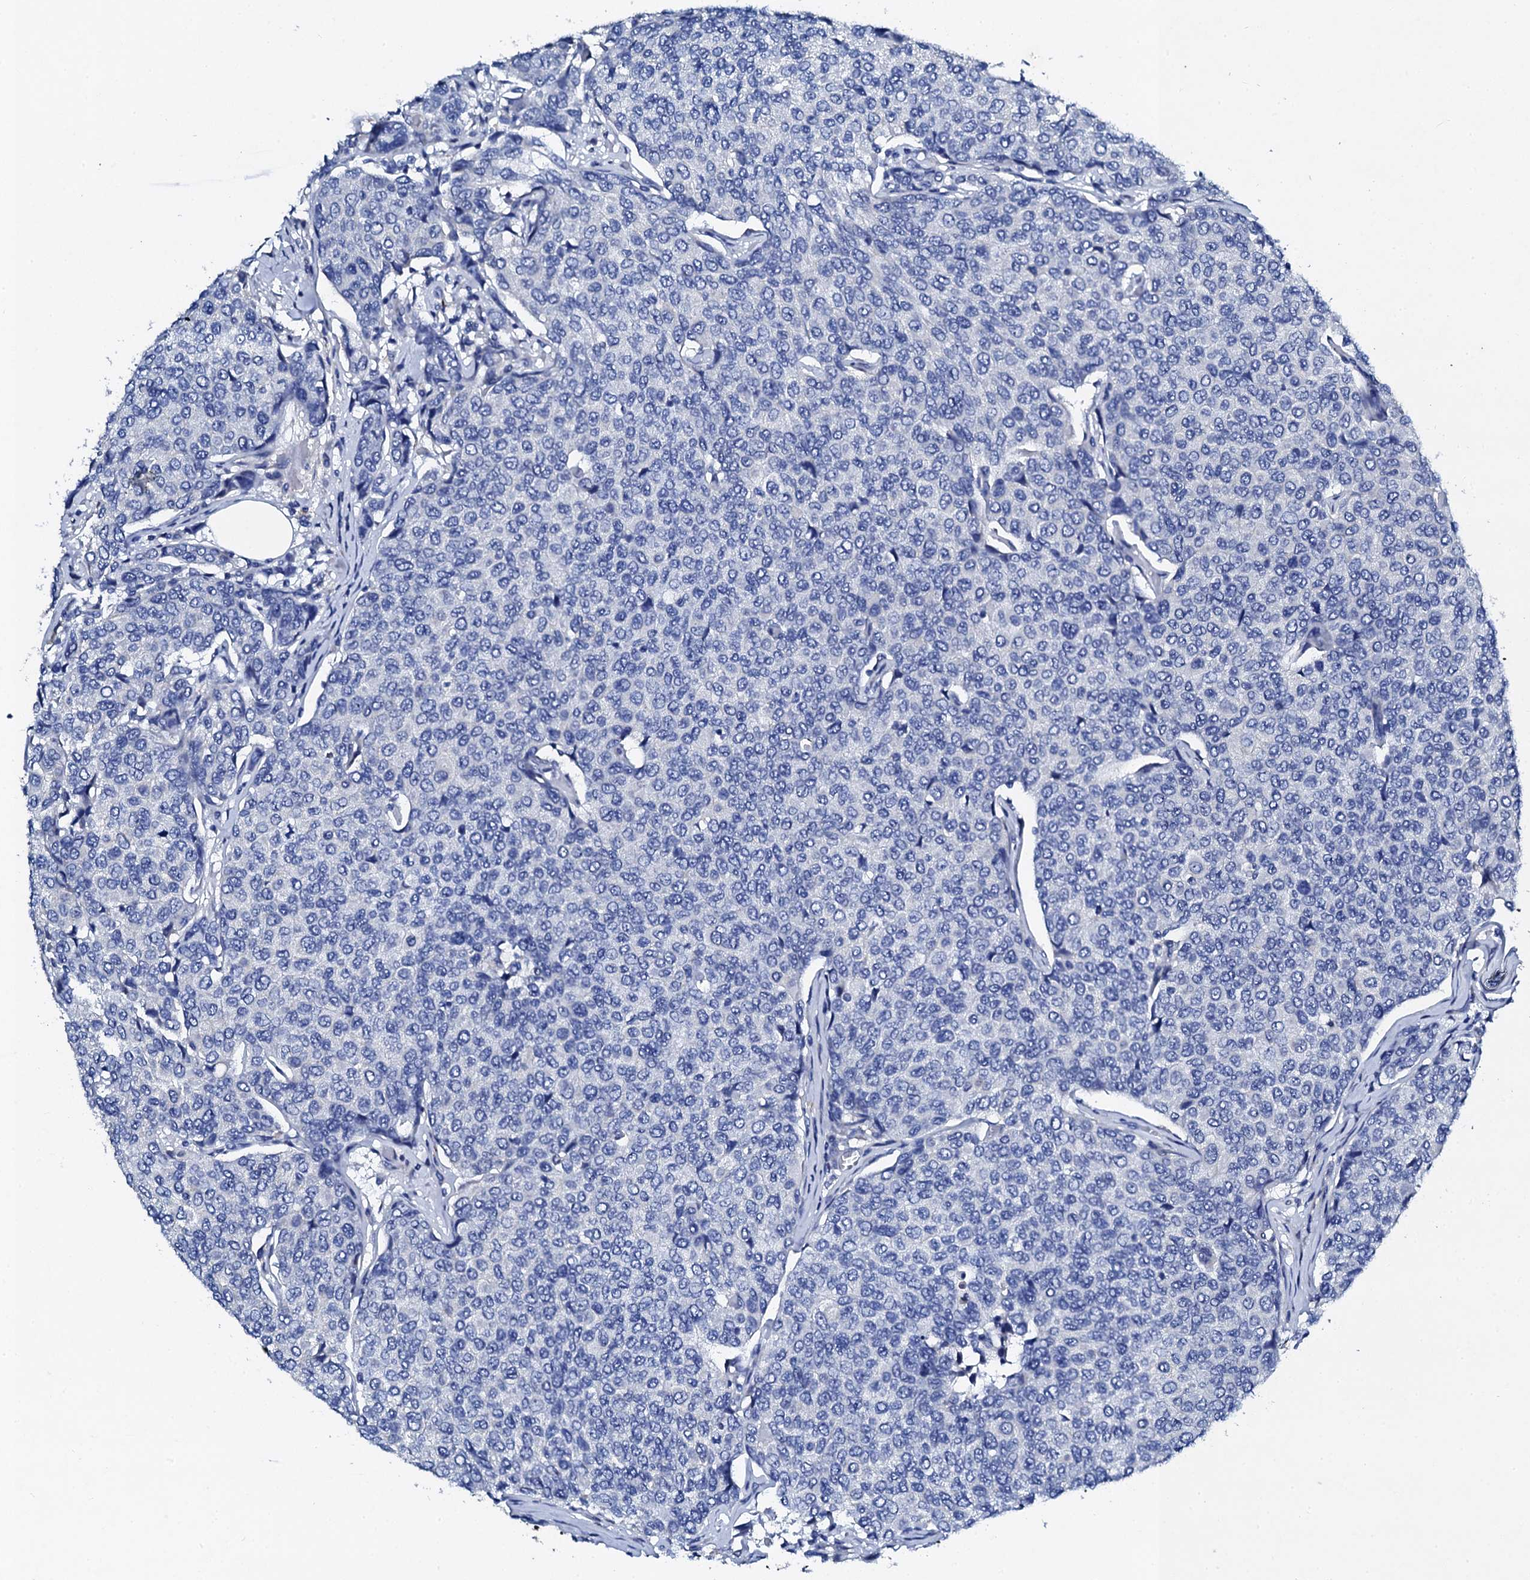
{"staining": {"intensity": "negative", "quantity": "none", "location": "none"}, "tissue": "breast cancer", "cell_type": "Tumor cells", "image_type": "cancer", "snomed": [{"axis": "morphology", "description": "Duct carcinoma"}, {"axis": "topography", "description": "Breast"}], "caption": "DAB (3,3'-diaminobenzidine) immunohistochemical staining of human breast cancer exhibits no significant expression in tumor cells. Nuclei are stained in blue.", "gene": "KLHL32", "patient": {"sex": "female", "age": 55}}